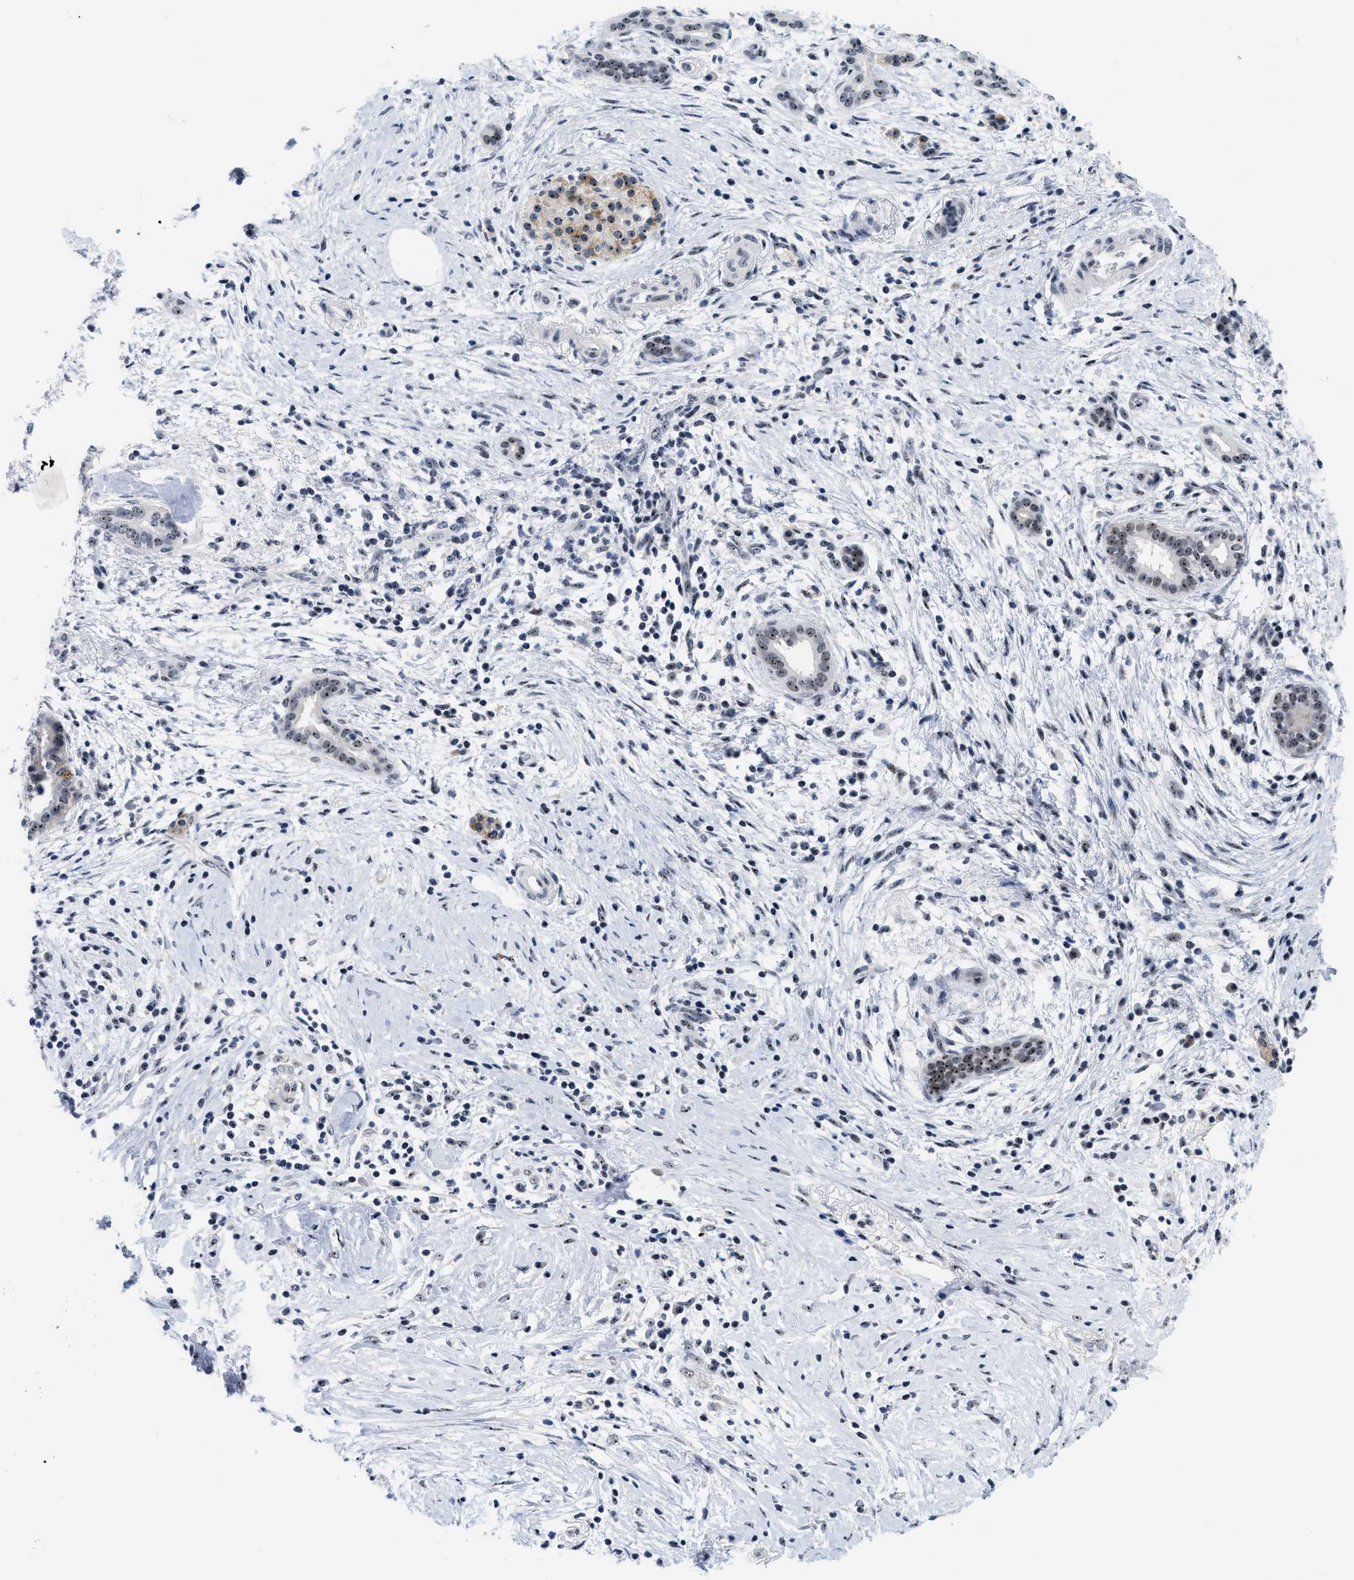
{"staining": {"intensity": "moderate", "quantity": ">75%", "location": "nuclear"}, "tissue": "pancreatic cancer", "cell_type": "Tumor cells", "image_type": "cancer", "snomed": [{"axis": "morphology", "description": "Adenocarcinoma, NOS"}, {"axis": "topography", "description": "Pancreas"}], "caption": "IHC micrograph of neoplastic tissue: pancreatic cancer stained using immunohistochemistry (IHC) displays medium levels of moderate protein expression localized specifically in the nuclear of tumor cells, appearing as a nuclear brown color.", "gene": "NOP58", "patient": {"sex": "female", "age": 70}}